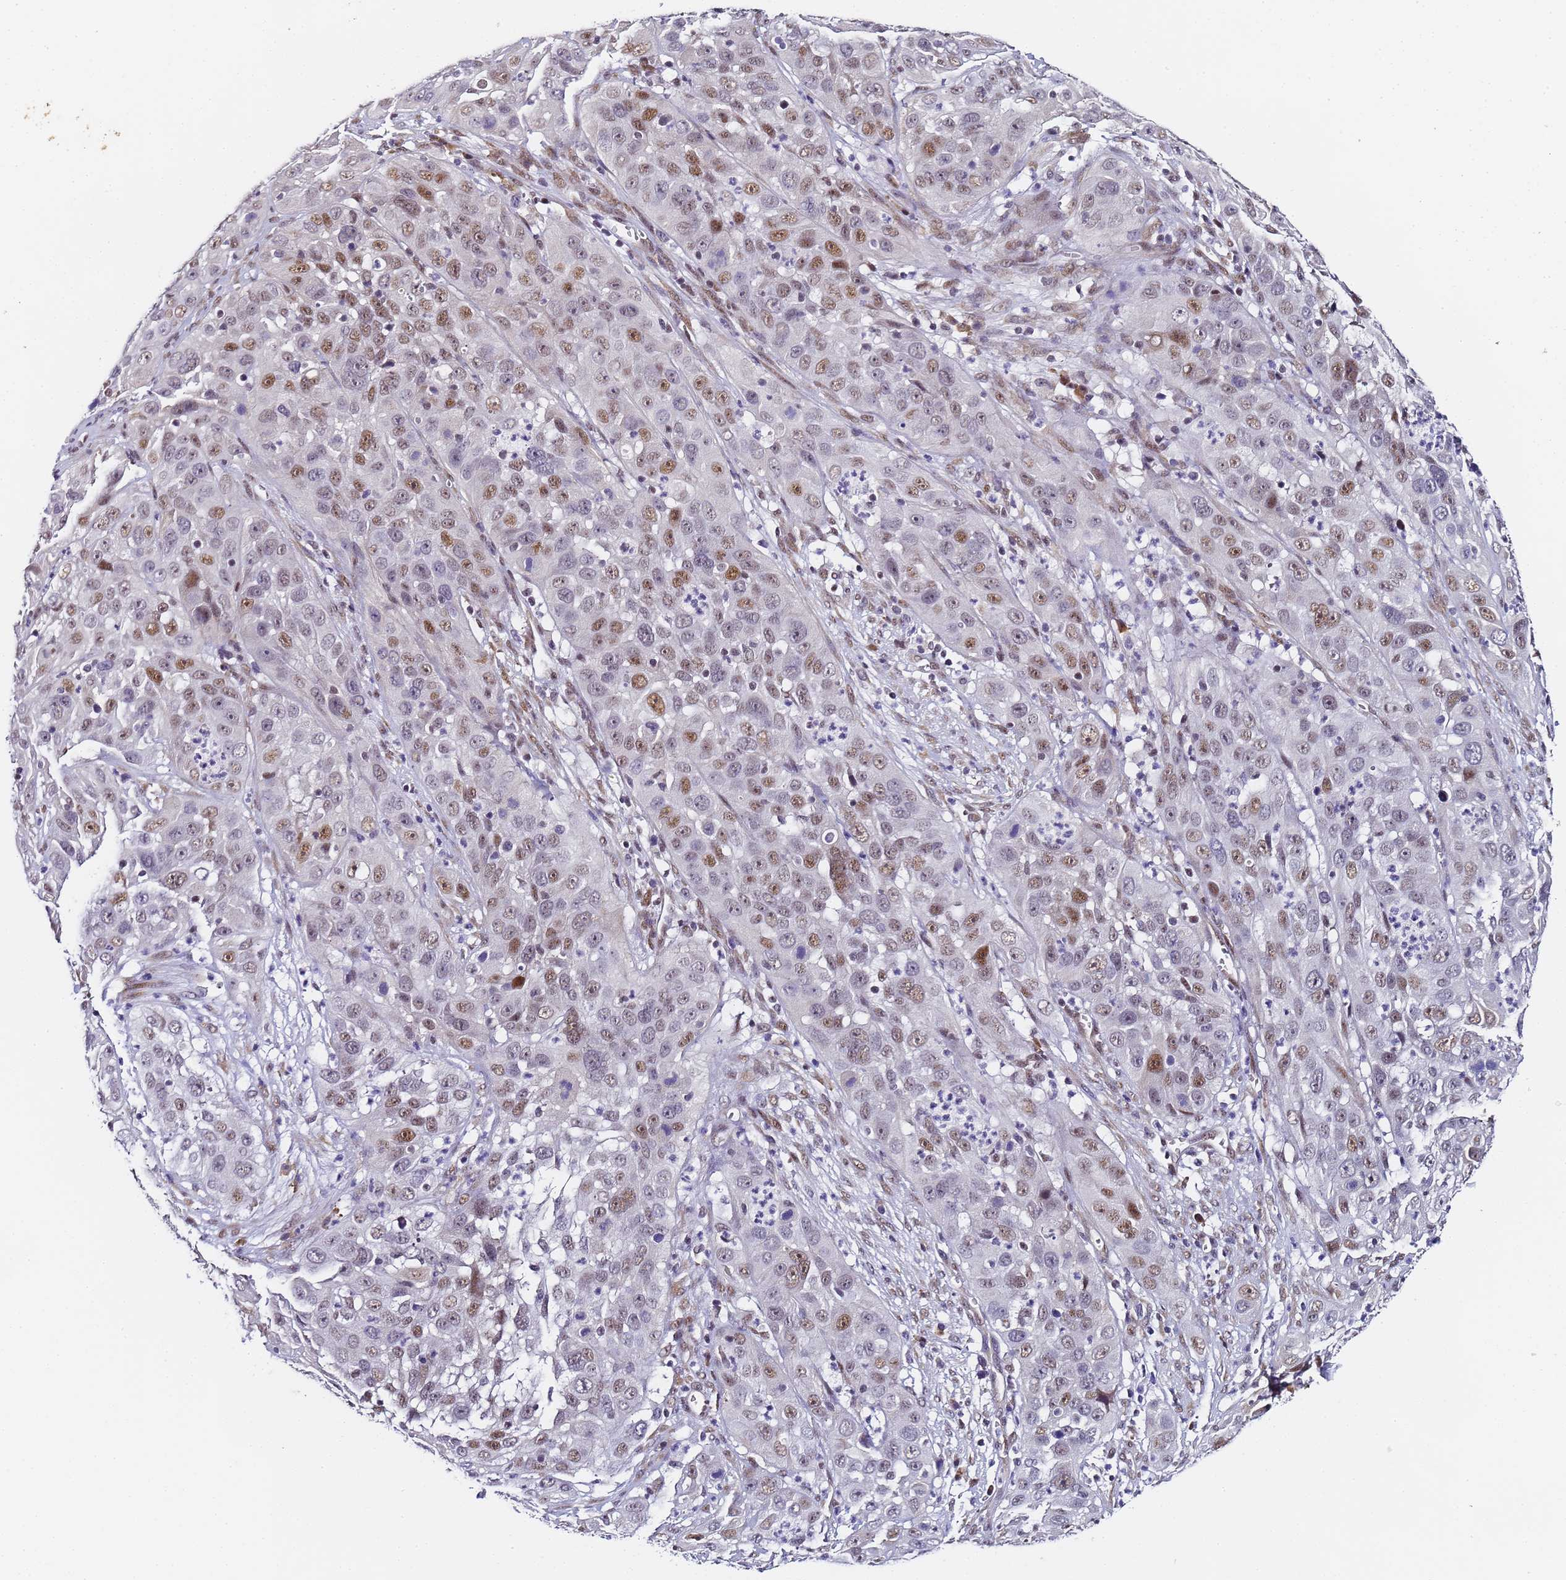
{"staining": {"intensity": "moderate", "quantity": "25%-75%", "location": "nuclear"}, "tissue": "cervical cancer", "cell_type": "Tumor cells", "image_type": "cancer", "snomed": [{"axis": "morphology", "description": "Squamous cell carcinoma, NOS"}, {"axis": "topography", "description": "Cervix"}], "caption": "An image of human cervical squamous cell carcinoma stained for a protein demonstrates moderate nuclear brown staining in tumor cells. The staining is performed using DAB brown chromogen to label protein expression. The nuclei are counter-stained blue using hematoxylin.", "gene": "FNBP4", "patient": {"sex": "female", "age": 32}}